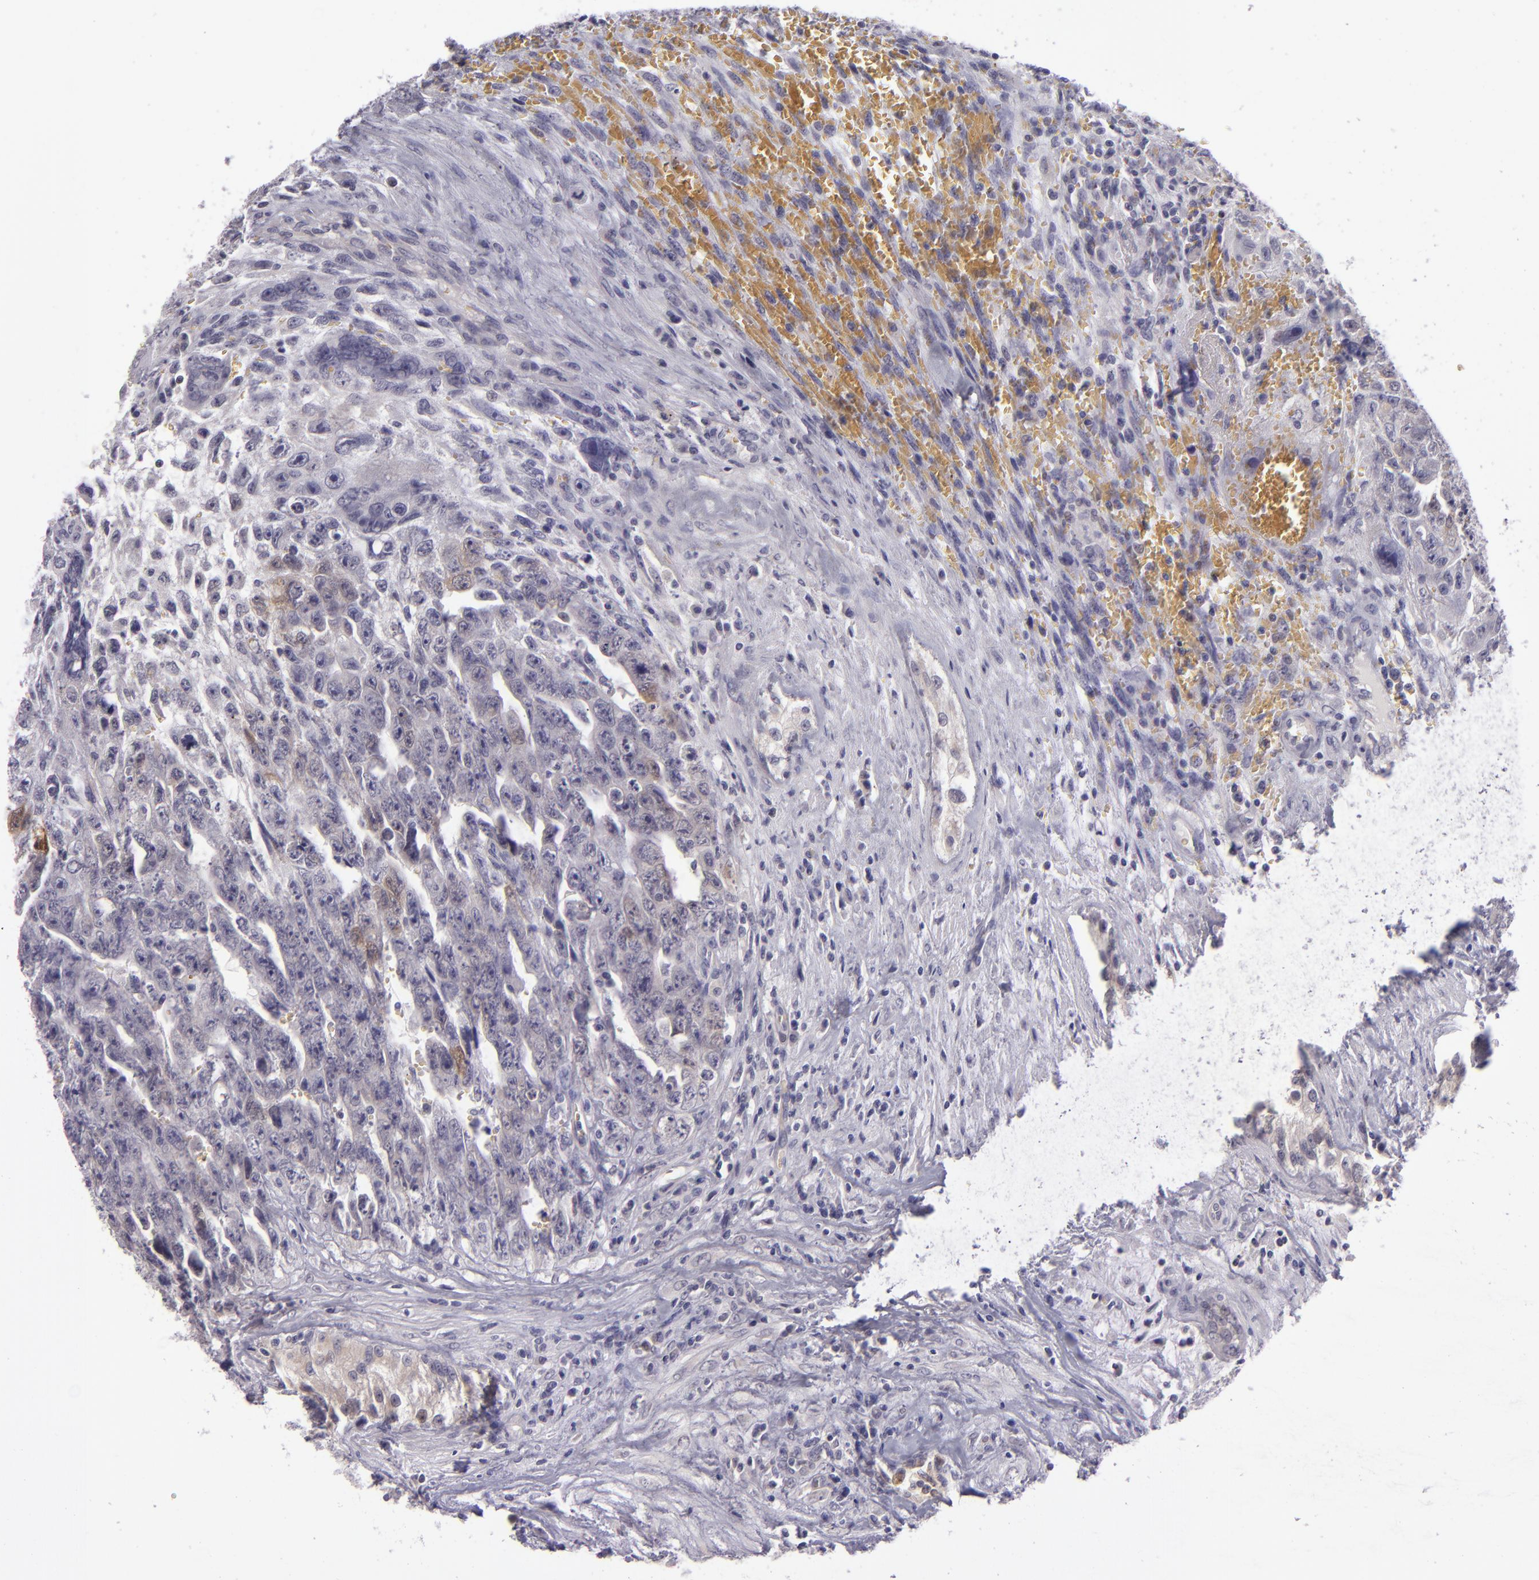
{"staining": {"intensity": "negative", "quantity": "none", "location": "none"}, "tissue": "testis cancer", "cell_type": "Tumor cells", "image_type": "cancer", "snomed": [{"axis": "morphology", "description": "Carcinoma, Embryonal, NOS"}, {"axis": "topography", "description": "Testis"}], "caption": "Human testis cancer (embryonal carcinoma) stained for a protein using immunohistochemistry (IHC) displays no expression in tumor cells.", "gene": "SNCB", "patient": {"sex": "male", "age": 28}}